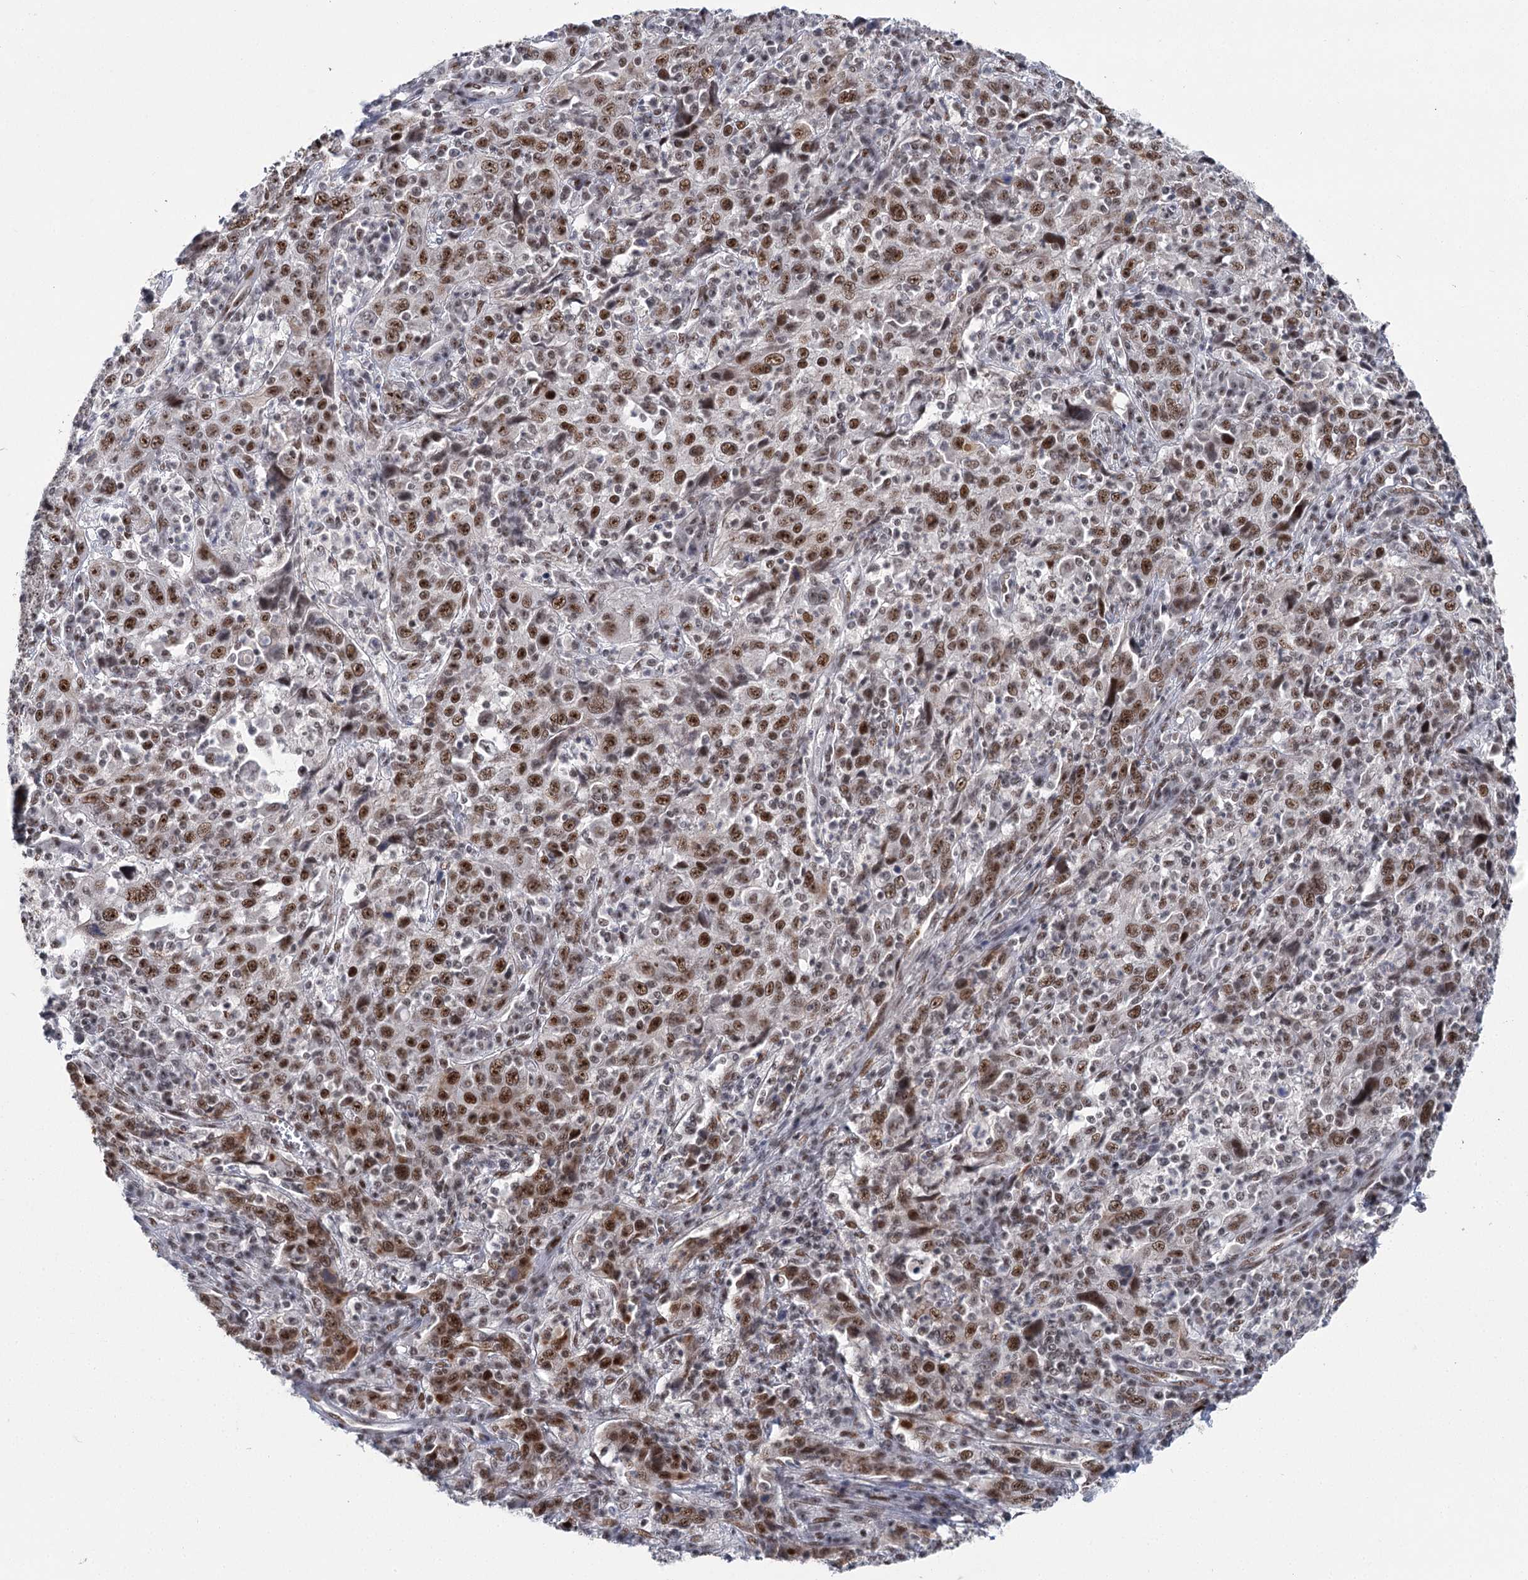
{"staining": {"intensity": "strong", "quantity": ">75%", "location": "nuclear"}, "tissue": "cervical cancer", "cell_type": "Tumor cells", "image_type": "cancer", "snomed": [{"axis": "morphology", "description": "Squamous cell carcinoma, NOS"}, {"axis": "topography", "description": "Cervix"}], "caption": "IHC of human cervical cancer (squamous cell carcinoma) reveals high levels of strong nuclear positivity in about >75% of tumor cells.", "gene": "SCAF8", "patient": {"sex": "female", "age": 46}}